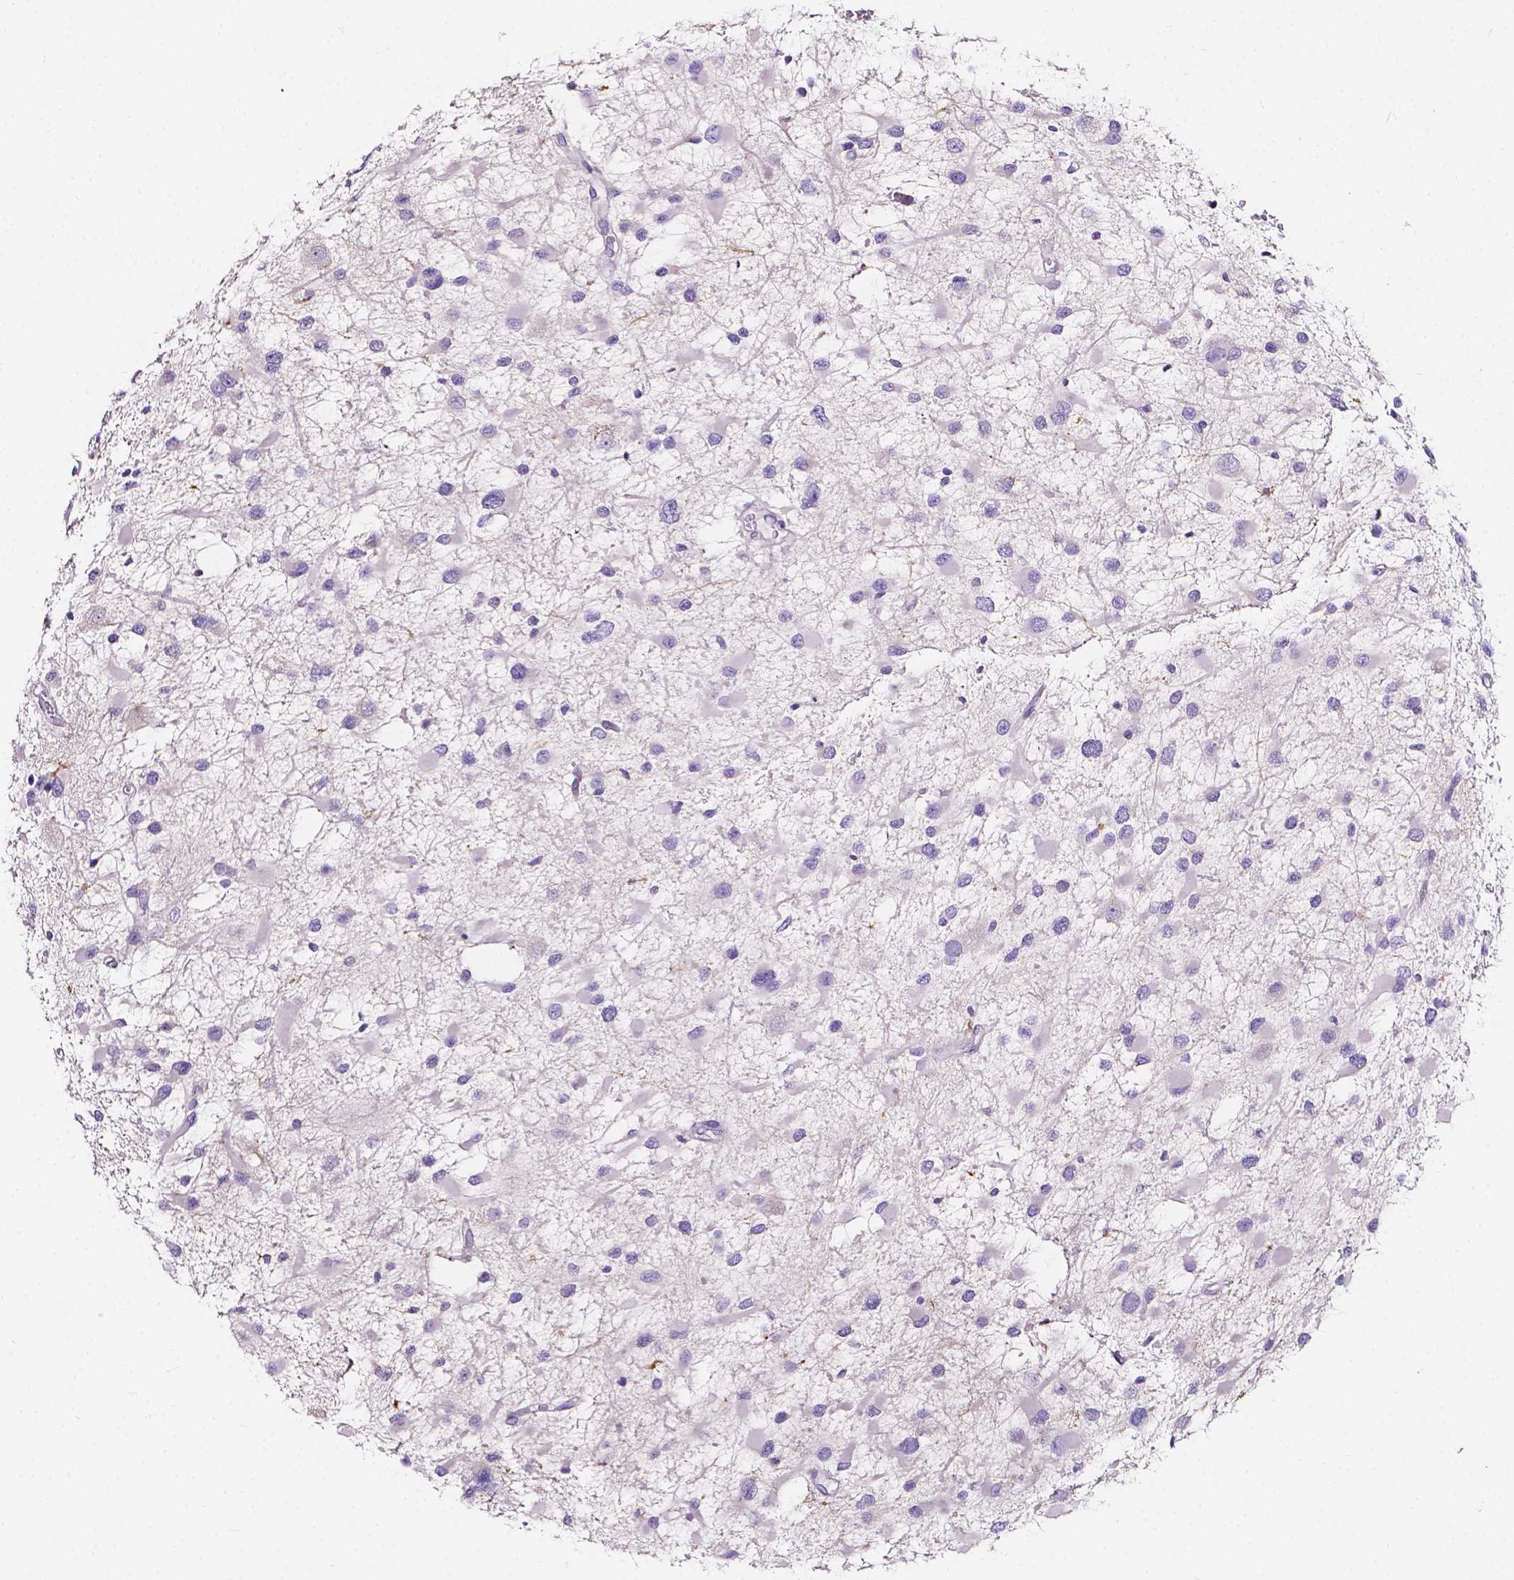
{"staining": {"intensity": "negative", "quantity": "none", "location": "none"}, "tissue": "glioma", "cell_type": "Tumor cells", "image_type": "cancer", "snomed": [{"axis": "morphology", "description": "Glioma, malignant, Low grade"}, {"axis": "topography", "description": "Brain"}], "caption": "This is an IHC micrograph of human malignant low-grade glioma. There is no positivity in tumor cells.", "gene": "CLSTN2", "patient": {"sex": "female", "age": 32}}